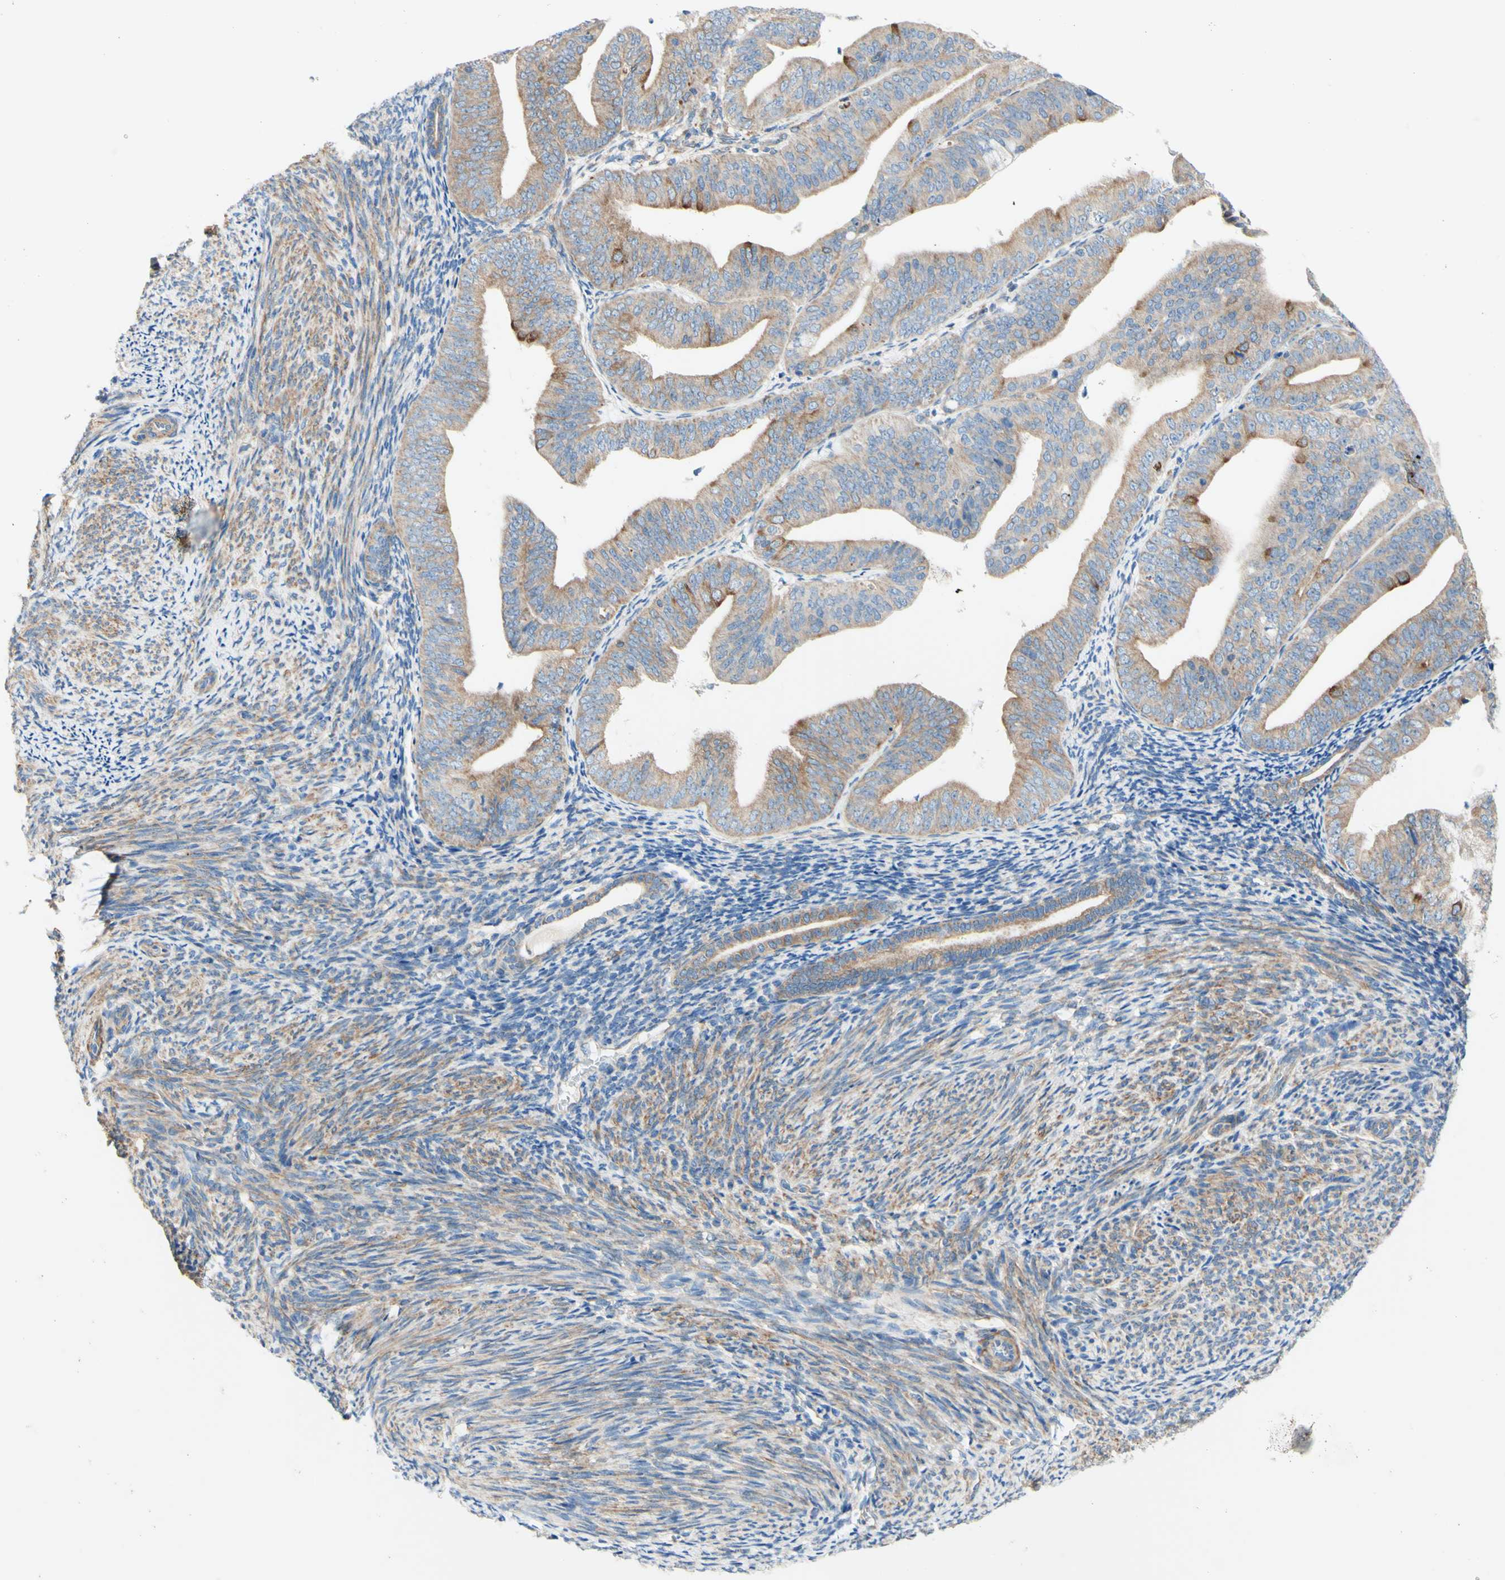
{"staining": {"intensity": "moderate", "quantity": "25%-75%", "location": "cytoplasmic/membranous"}, "tissue": "endometrial cancer", "cell_type": "Tumor cells", "image_type": "cancer", "snomed": [{"axis": "morphology", "description": "Adenocarcinoma, NOS"}, {"axis": "topography", "description": "Endometrium"}], "caption": "Human adenocarcinoma (endometrial) stained for a protein (brown) demonstrates moderate cytoplasmic/membranous positive staining in about 25%-75% of tumor cells.", "gene": "RETREG2", "patient": {"sex": "female", "age": 63}}